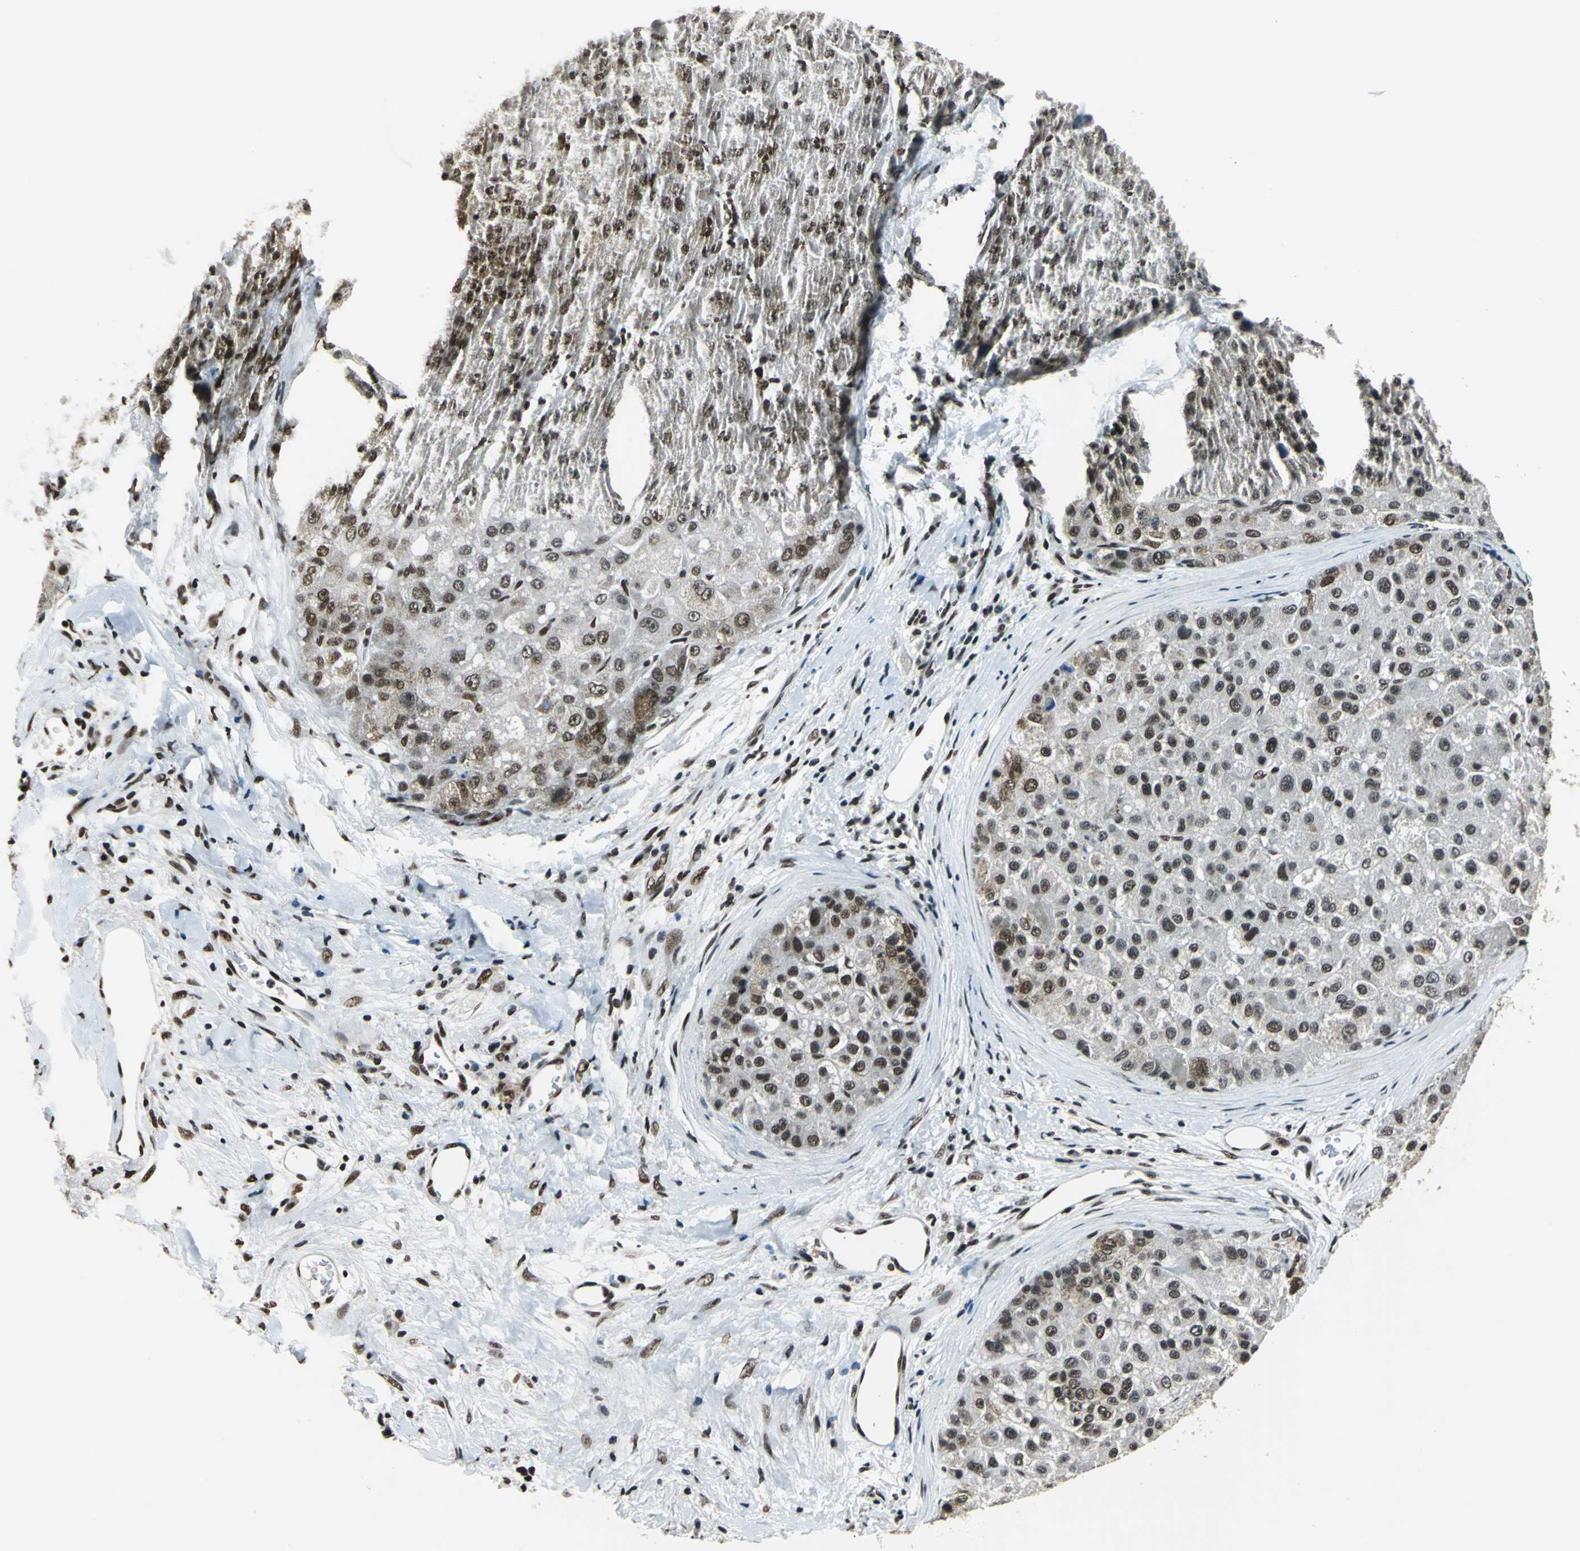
{"staining": {"intensity": "weak", "quantity": "<25%", "location": "nuclear"}, "tissue": "liver cancer", "cell_type": "Tumor cells", "image_type": "cancer", "snomed": [{"axis": "morphology", "description": "Carcinoma, Hepatocellular, NOS"}, {"axis": "topography", "description": "Liver"}], "caption": "The histopathology image shows no staining of tumor cells in hepatocellular carcinoma (liver).", "gene": "BCLAF1", "patient": {"sex": "male", "age": 80}}